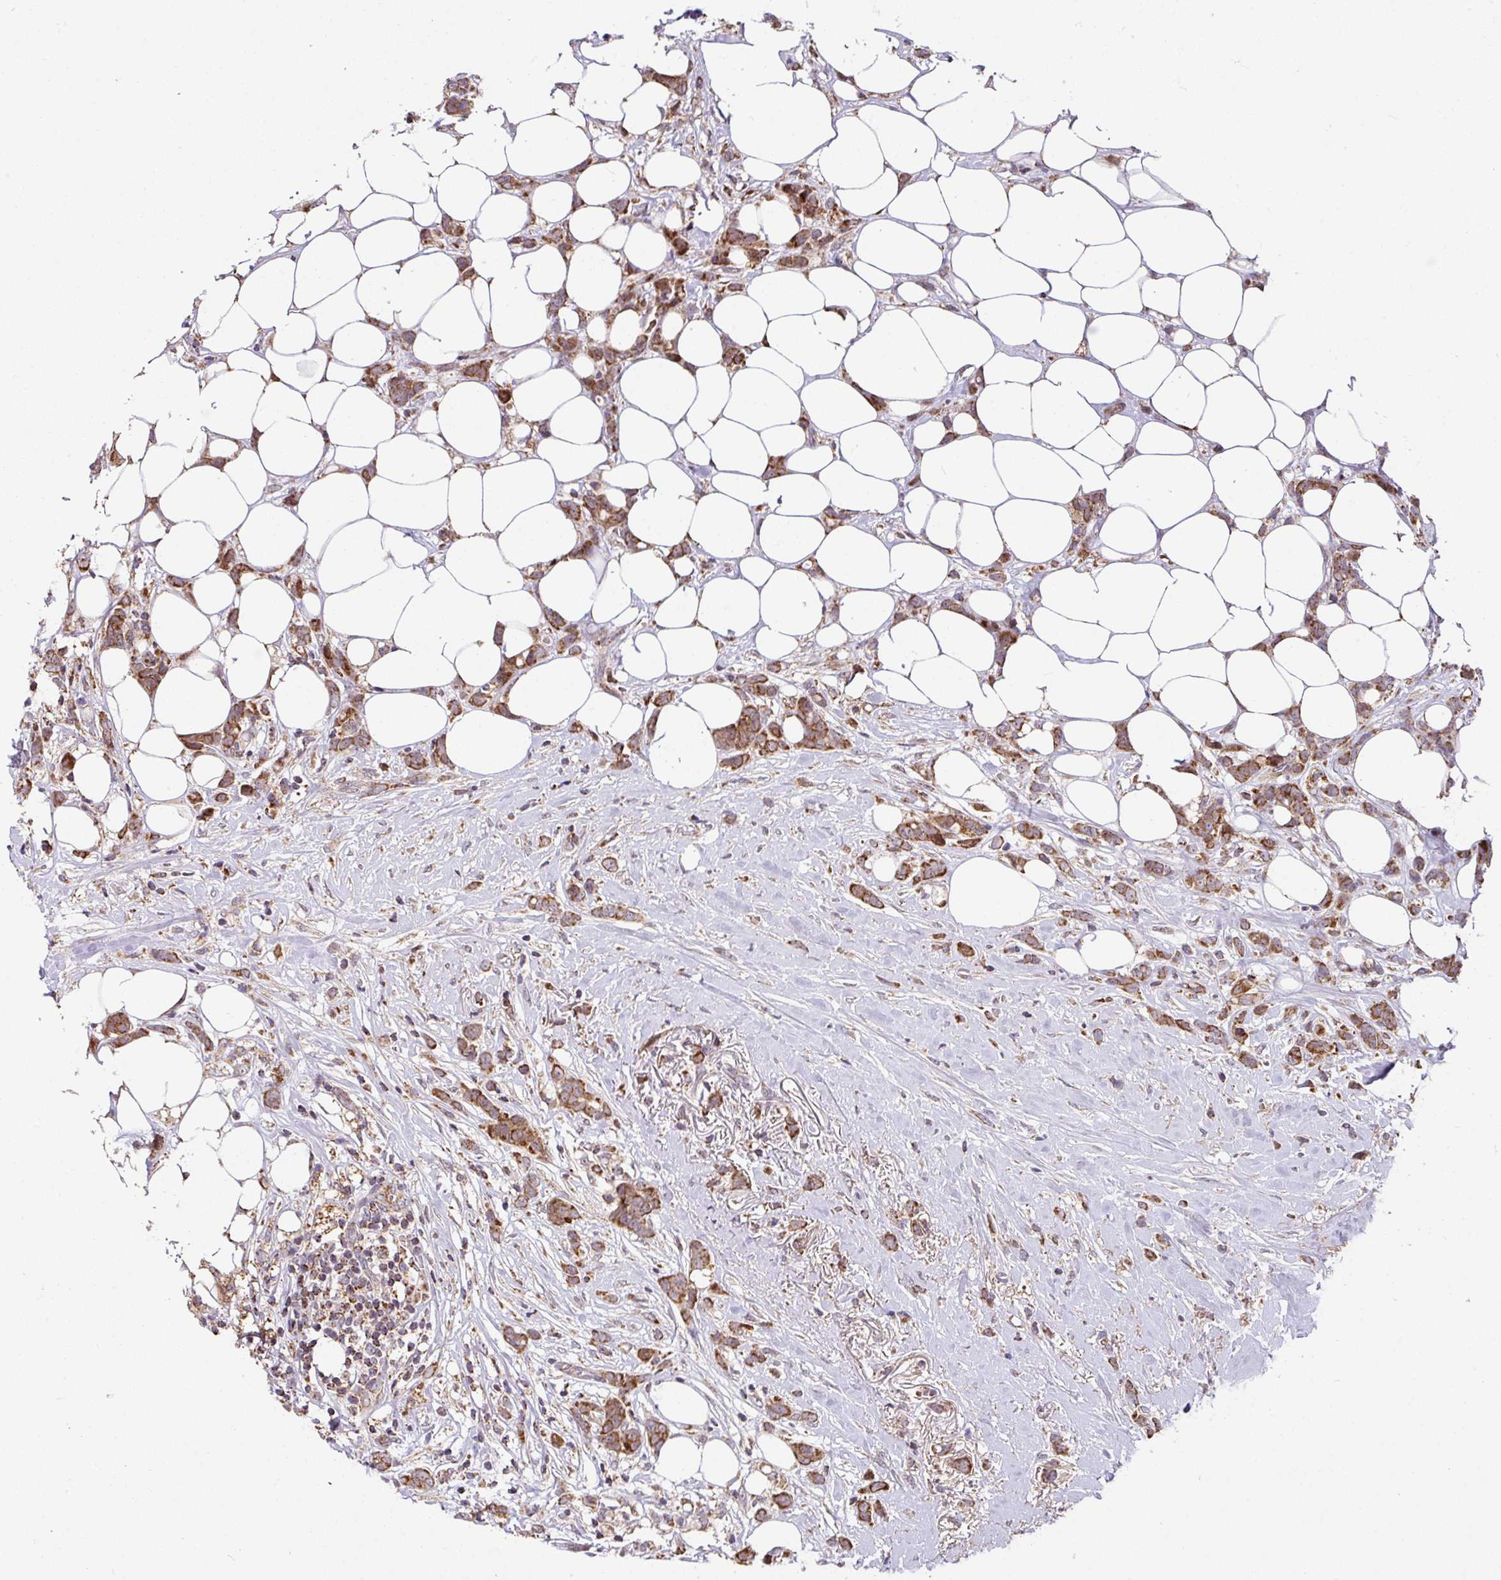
{"staining": {"intensity": "strong", "quantity": ">75%", "location": "cytoplasmic/membranous"}, "tissue": "breast cancer", "cell_type": "Tumor cells", "image_type": "cancer", "snomed": [{"axis": "morphology", "description": "Duct carcinoma"}, {"axis": "topography", "description": "Breast"}], "caption": "Breast cancer stained for a protein (brown) demonstrates strong cytoplasmic/membranous positive positivity in approximately >75% of tumor cells.", "gene": "SARS2", "patient": {"sex": "female", "age": 80}}